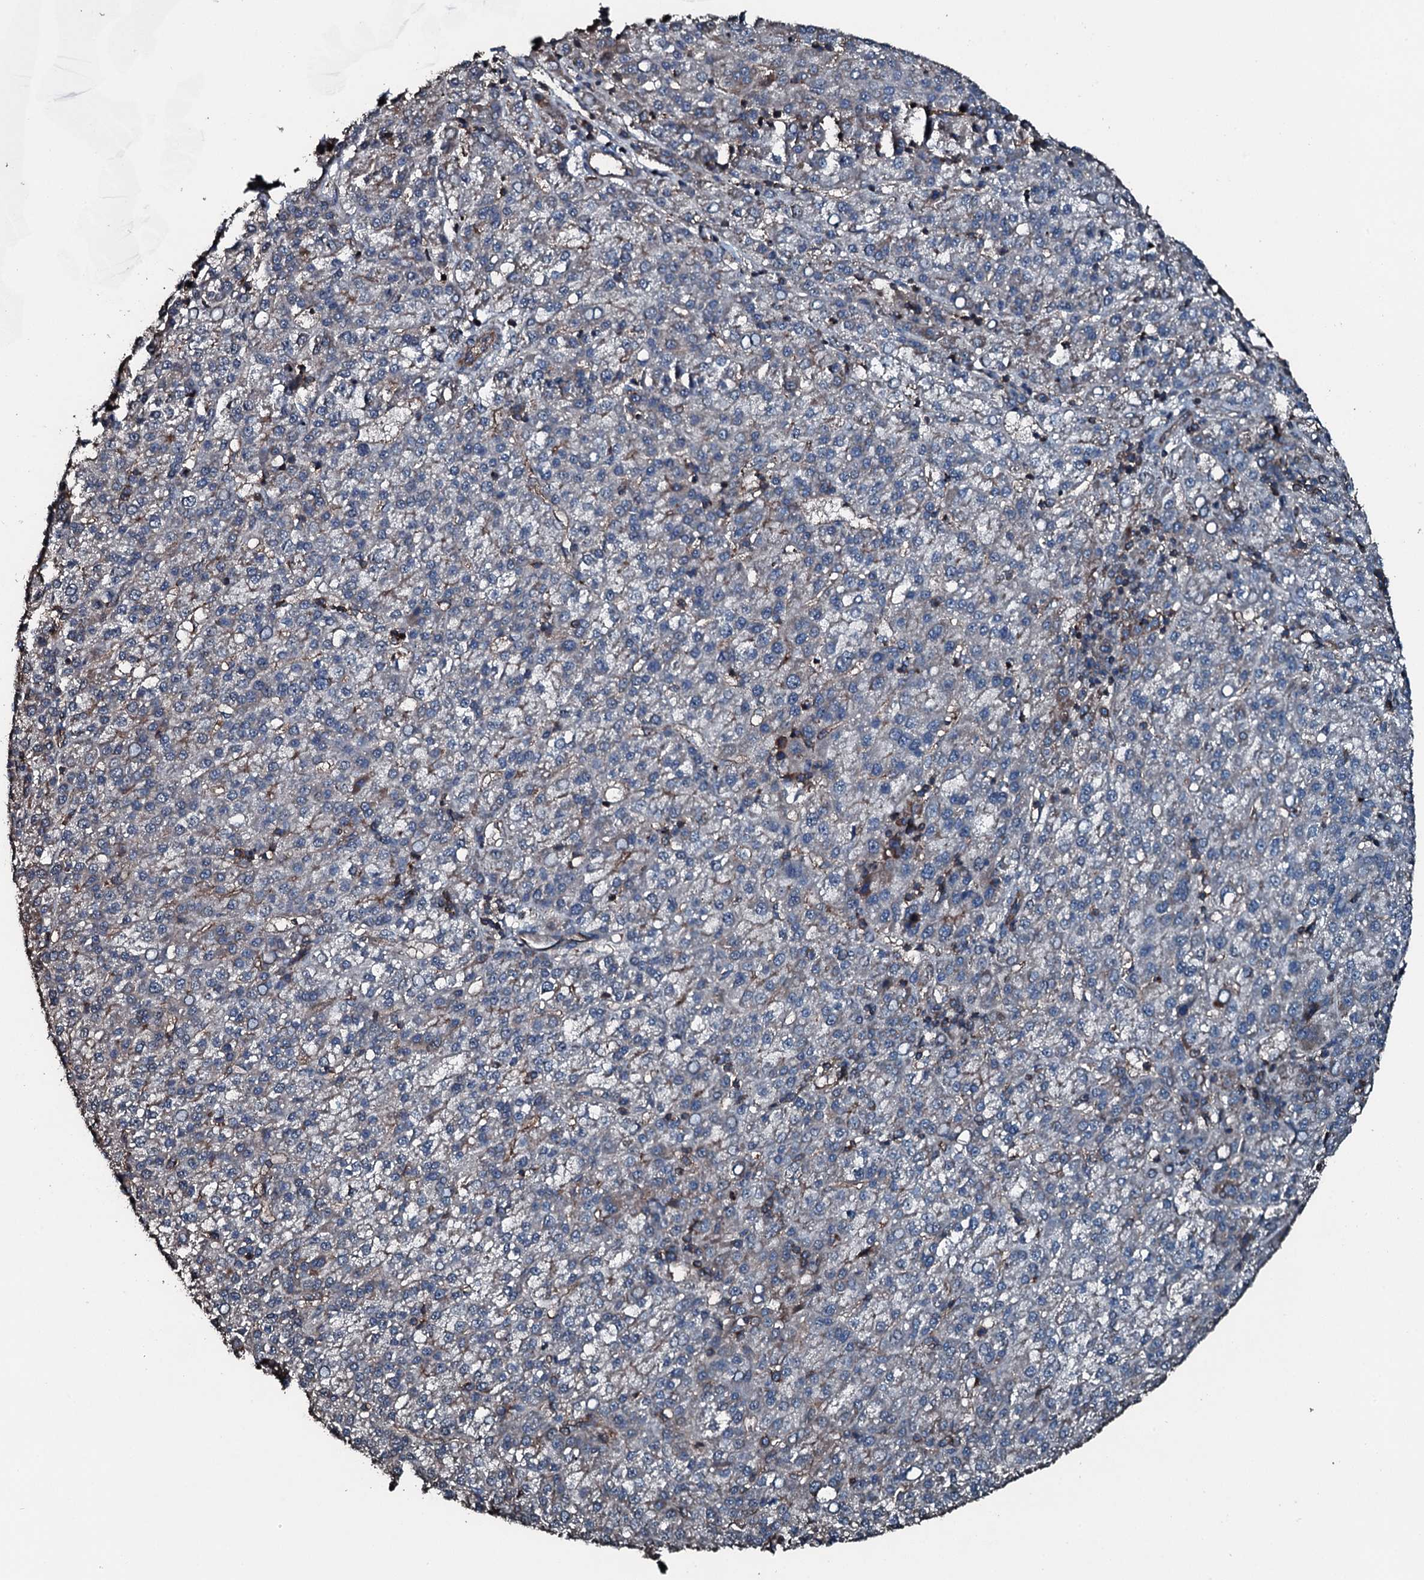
{"staining": {"intensity": "weak", "quantity": "<25%", "location": "cytoplasmic/membranous"}, "tissue": "liver cancer", "cell_type": "Tumor cells", "image_type": "cancer", "snomed": [{"axis": "morphology", "description": "Carcinoma, Hepatocellular, NOS"}, {"axis": "topography", "description": "Liver"}], "caption": "There is no significant staining in tumor cells of liver cancer.", "gene": "SLC25A38", "patient": {"sex": "female", "age": 58}}